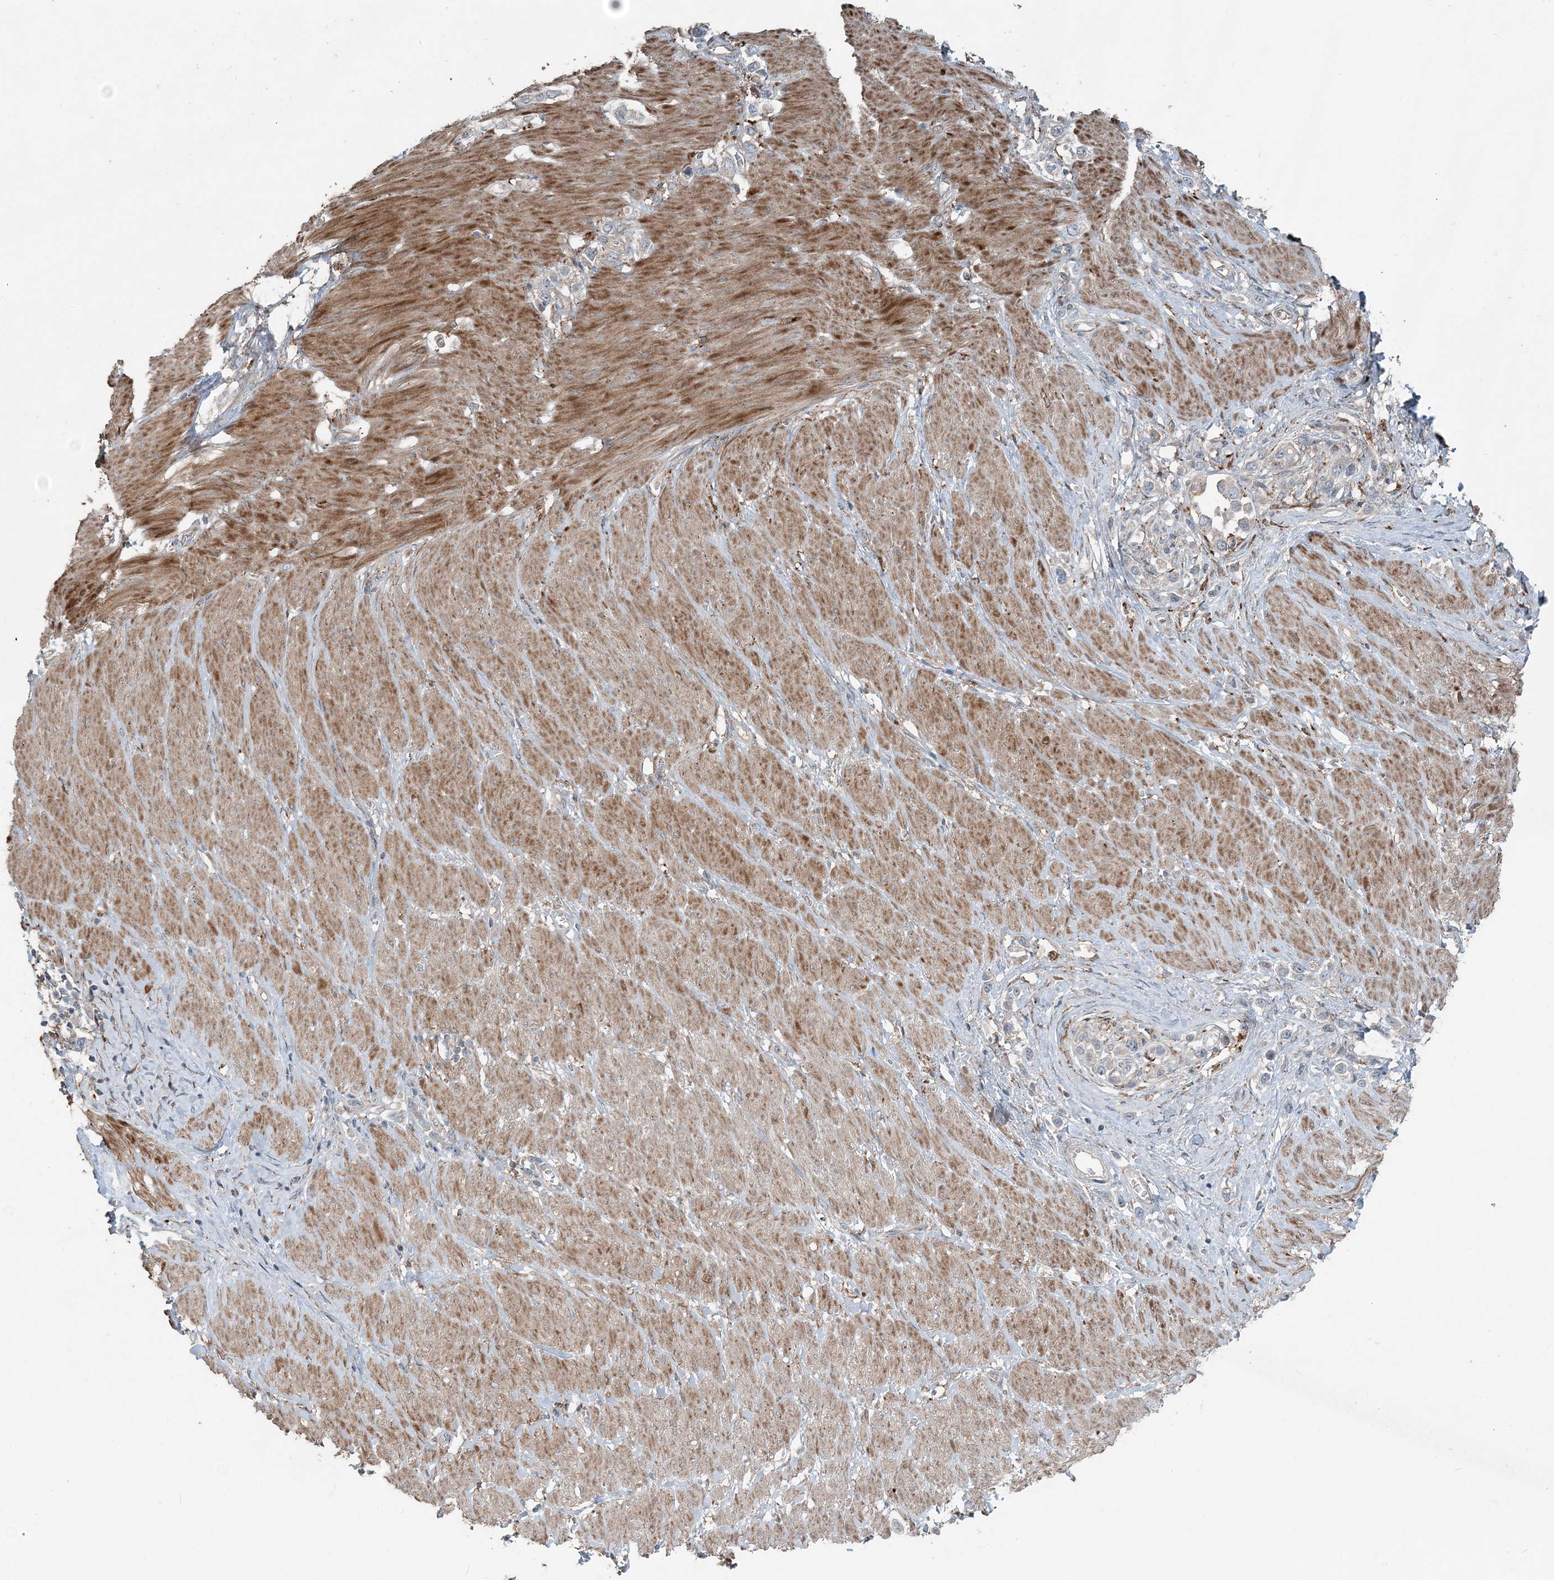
{"staining": {"intensity": "negative", "quantity": "none", "location": "none"}, "tissue": "stomach cancer", "cell_type": "Tumor cells", "image_type": "cancer", "snomed": [{"axis": "morphology", "description": "Normal tissue, NOS"}, {"axis": "morphology", "description": "Adenocarcinoma, NOS"}, {"axis": "topography", "description": "Stomach, upper"}, {"axis": "topography", "description": "Stomach"}], "caption": "IHC histopathology image of stomach cancer stained for a protein (brown), which exhibits no staining in tumor cells. (DAB immunohistochemistry (IHC) visualized using brightfield microscopy, high magnification).", "gene": "KY", "patient": {"sex": "female", "age": 65}}